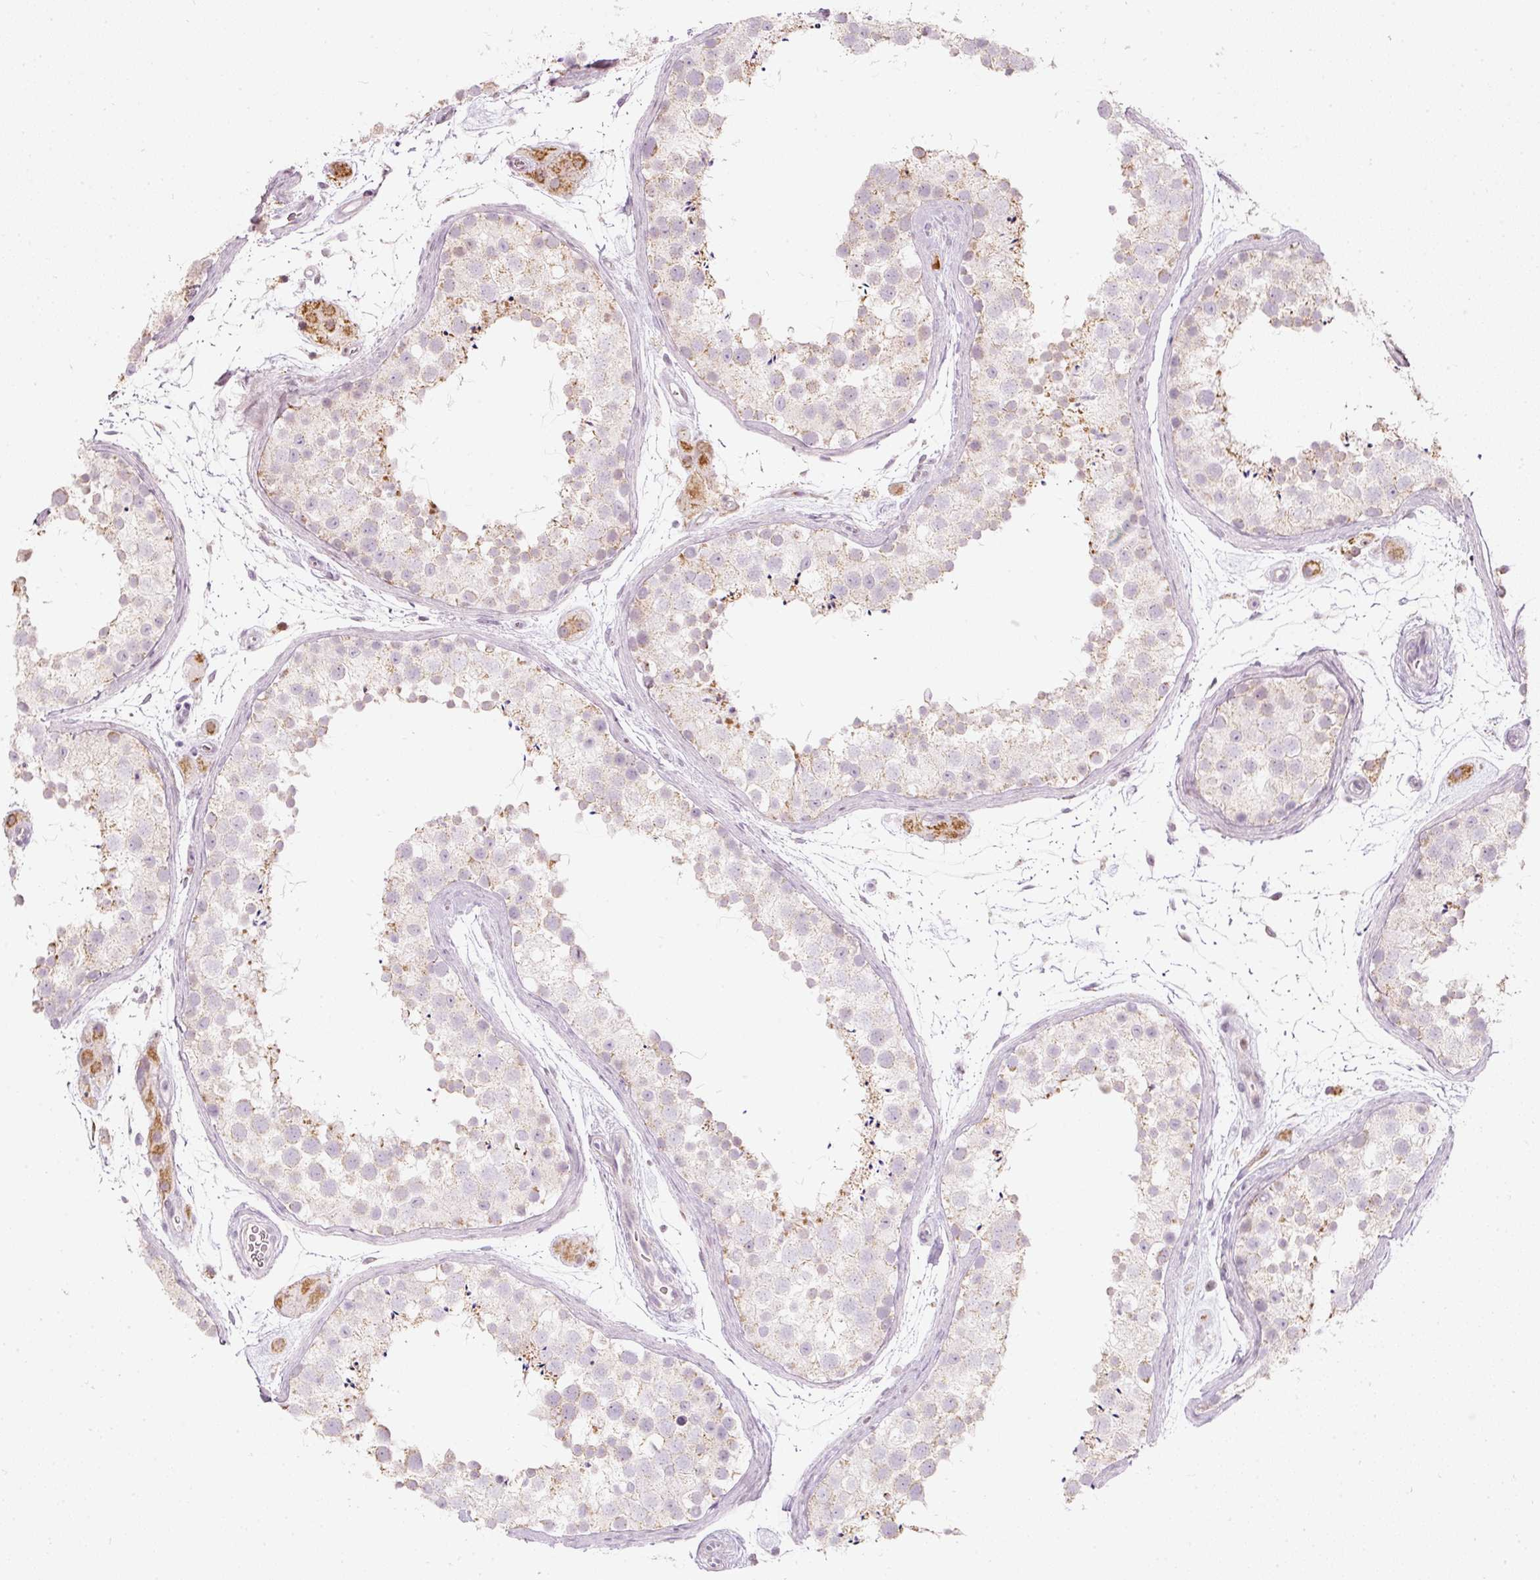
{"staining": {"intensity": "weak", "quantity": "25%-75%", "location": "cytoplasmic/membranous"}, "tissue": "testis", "cell_type": "Cells in seminiferous ducts", "image_type": "normal", "snomed": [{"axis": "morphology", "description": "Normal tissue, NOS"}, {"axis": "topography", "description": "Testis"}], "caption": "IHC staining of normal testis, which displays low levels of weak cytoplasmic/membranous positivity in approximately 25%-75% of cells in seminiferous ducts indicating weak cytoplasmic/membranous protein staining. The staining was performed using DAB (3,3'-diaminobenzidine) (brown) for protein detection and nuclei were counterstained in hematoxylin (blue).", "gene": "RNF39", "patient": {"sex": "male", "age": 41}}